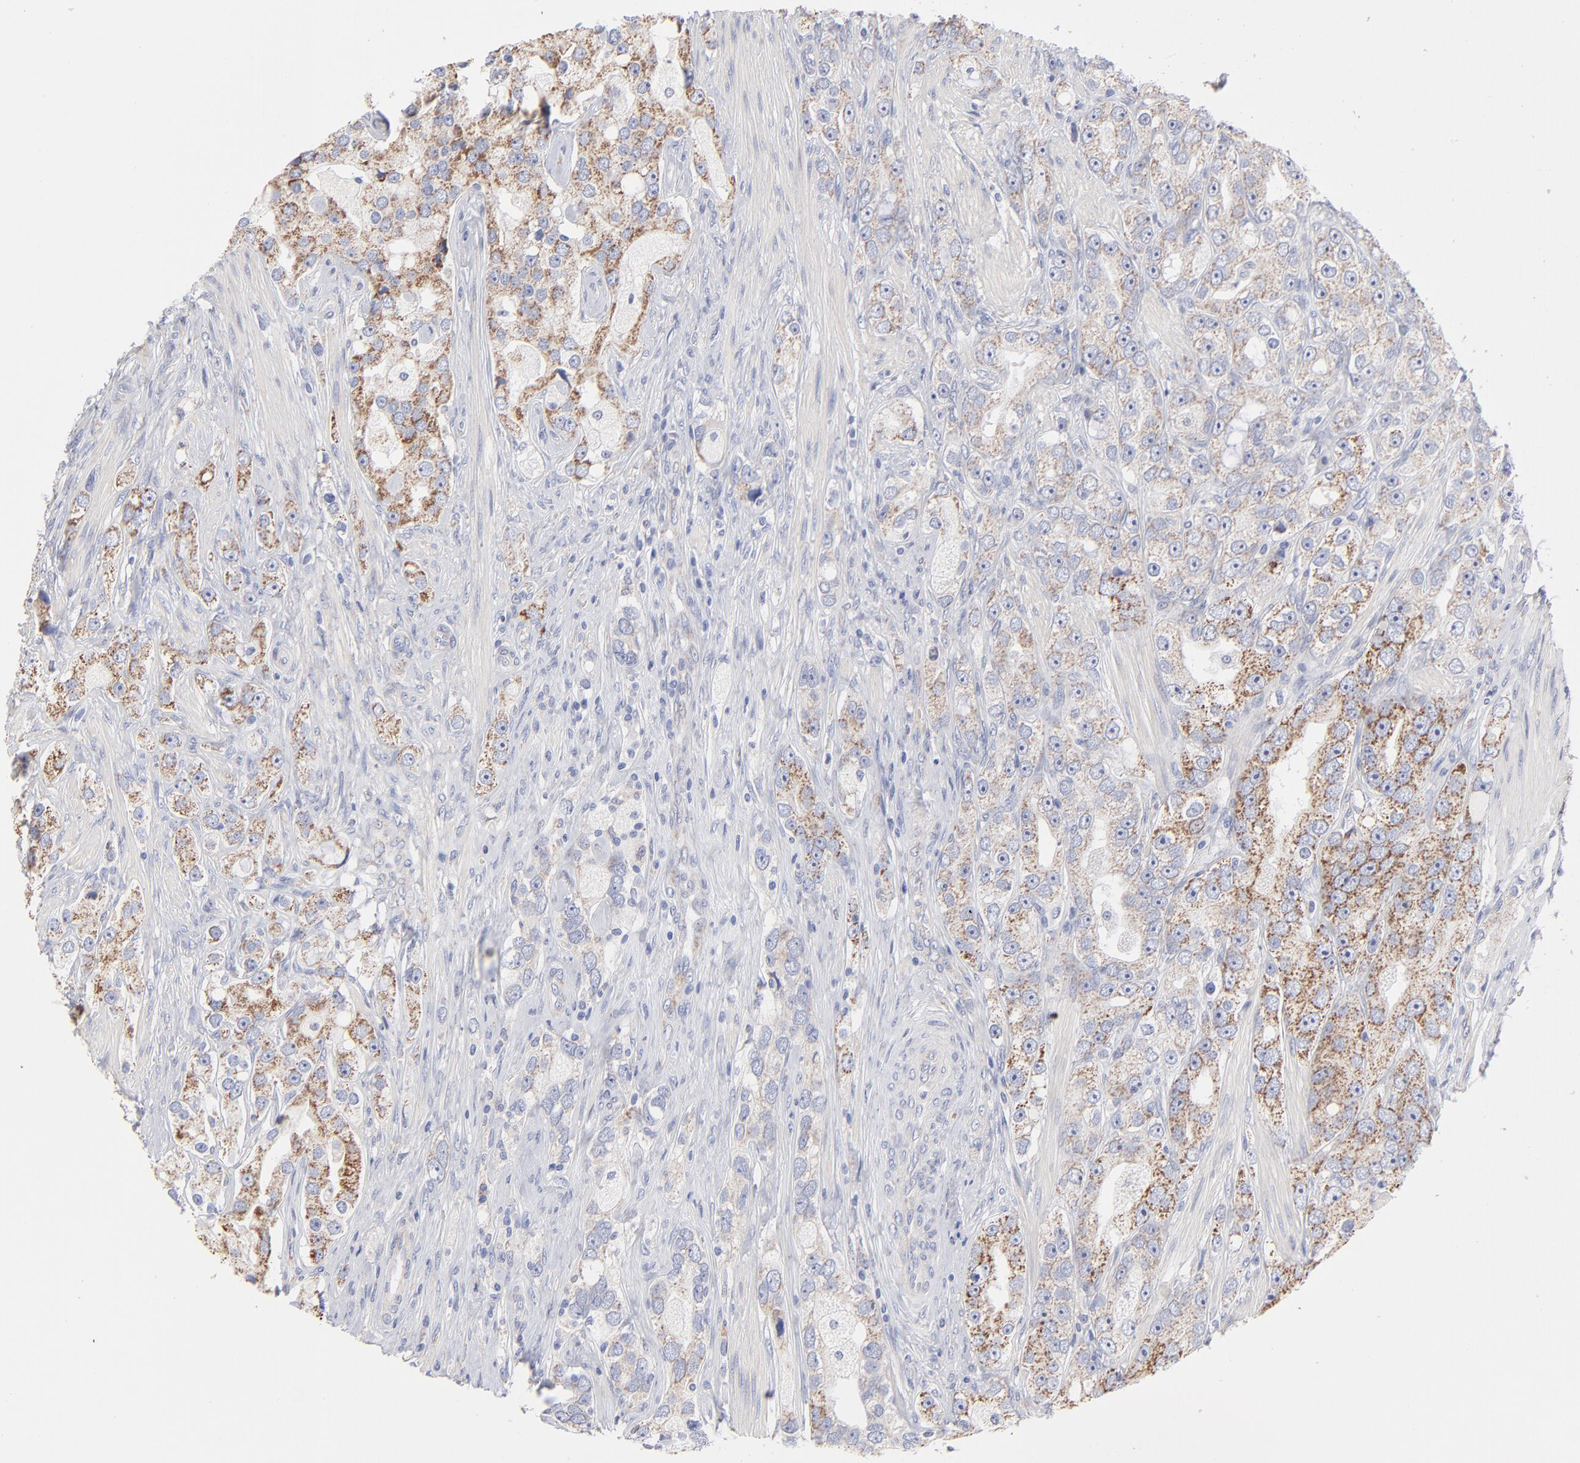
{"staining": {"intensity": "weak", "quantity": ">75%", "location": "cytoplasmic/membranous"}, "tissue": "prostate cancer", "cell_type": "Tumor cells", "image_type": "cancer", "snomed": [{"axis": "morphology", "description": "Adenocarcinoma, High grade"}, {"axis": "topography", "description": "Prostate"}], "caption": "Immunohistochemistry (IHC) image of neoplastic tissue: prostate cancer (high-grade adenocarcinoma) stained using immunohistochemistry (IHC) demonstrates low levels of weak protein expression localized specifically in the cytoplasmic/membranous of tumor cells, appearing as a cytoplasmic/membranous brown color.", "gene": "TST", "patient": {"sex": "male", "age": 63}}